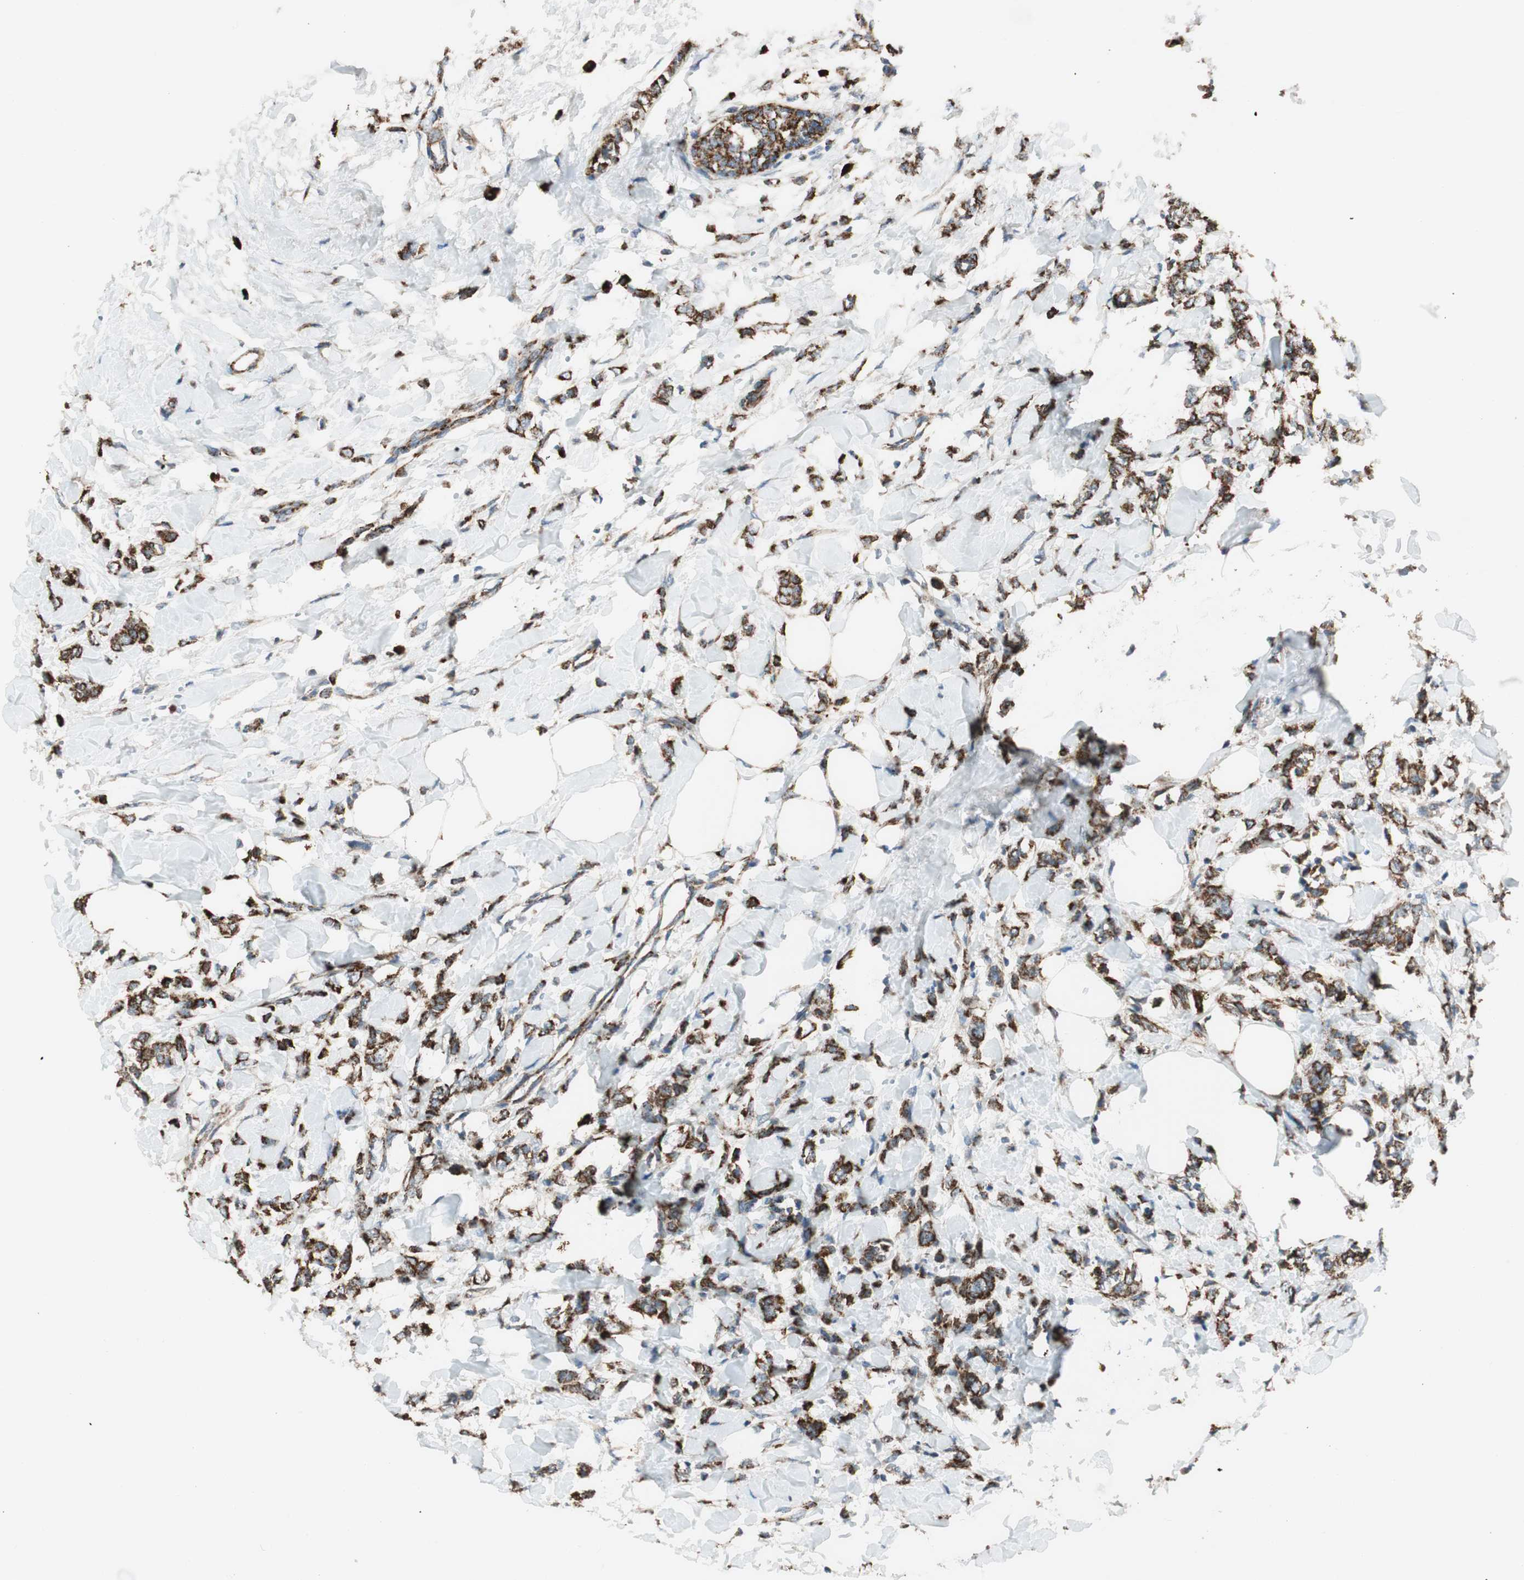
{"staining": {"intensity": "strong", "quantity": ">75%", "location": "cytoplasmic/membranous"}, "tissue": "breast cancer", "cell_type": "Tumor cells", "image_type": "cancer", "snomed": [{"axis": "morphology", "description": "Lobular carcinoma, in situ"}, {"axis": "morphology", "description": "Lobular carcinoma"}, {"axis": "topography", "description": "Breast"}], "caption": "Lobular carcinoma (breast) tissue reveals strong cytoplasmic/membranous positivity in approximately >75% of tumor cells", "gene": "AKAP1", "patient": {"sex": "female", "age": 41}}